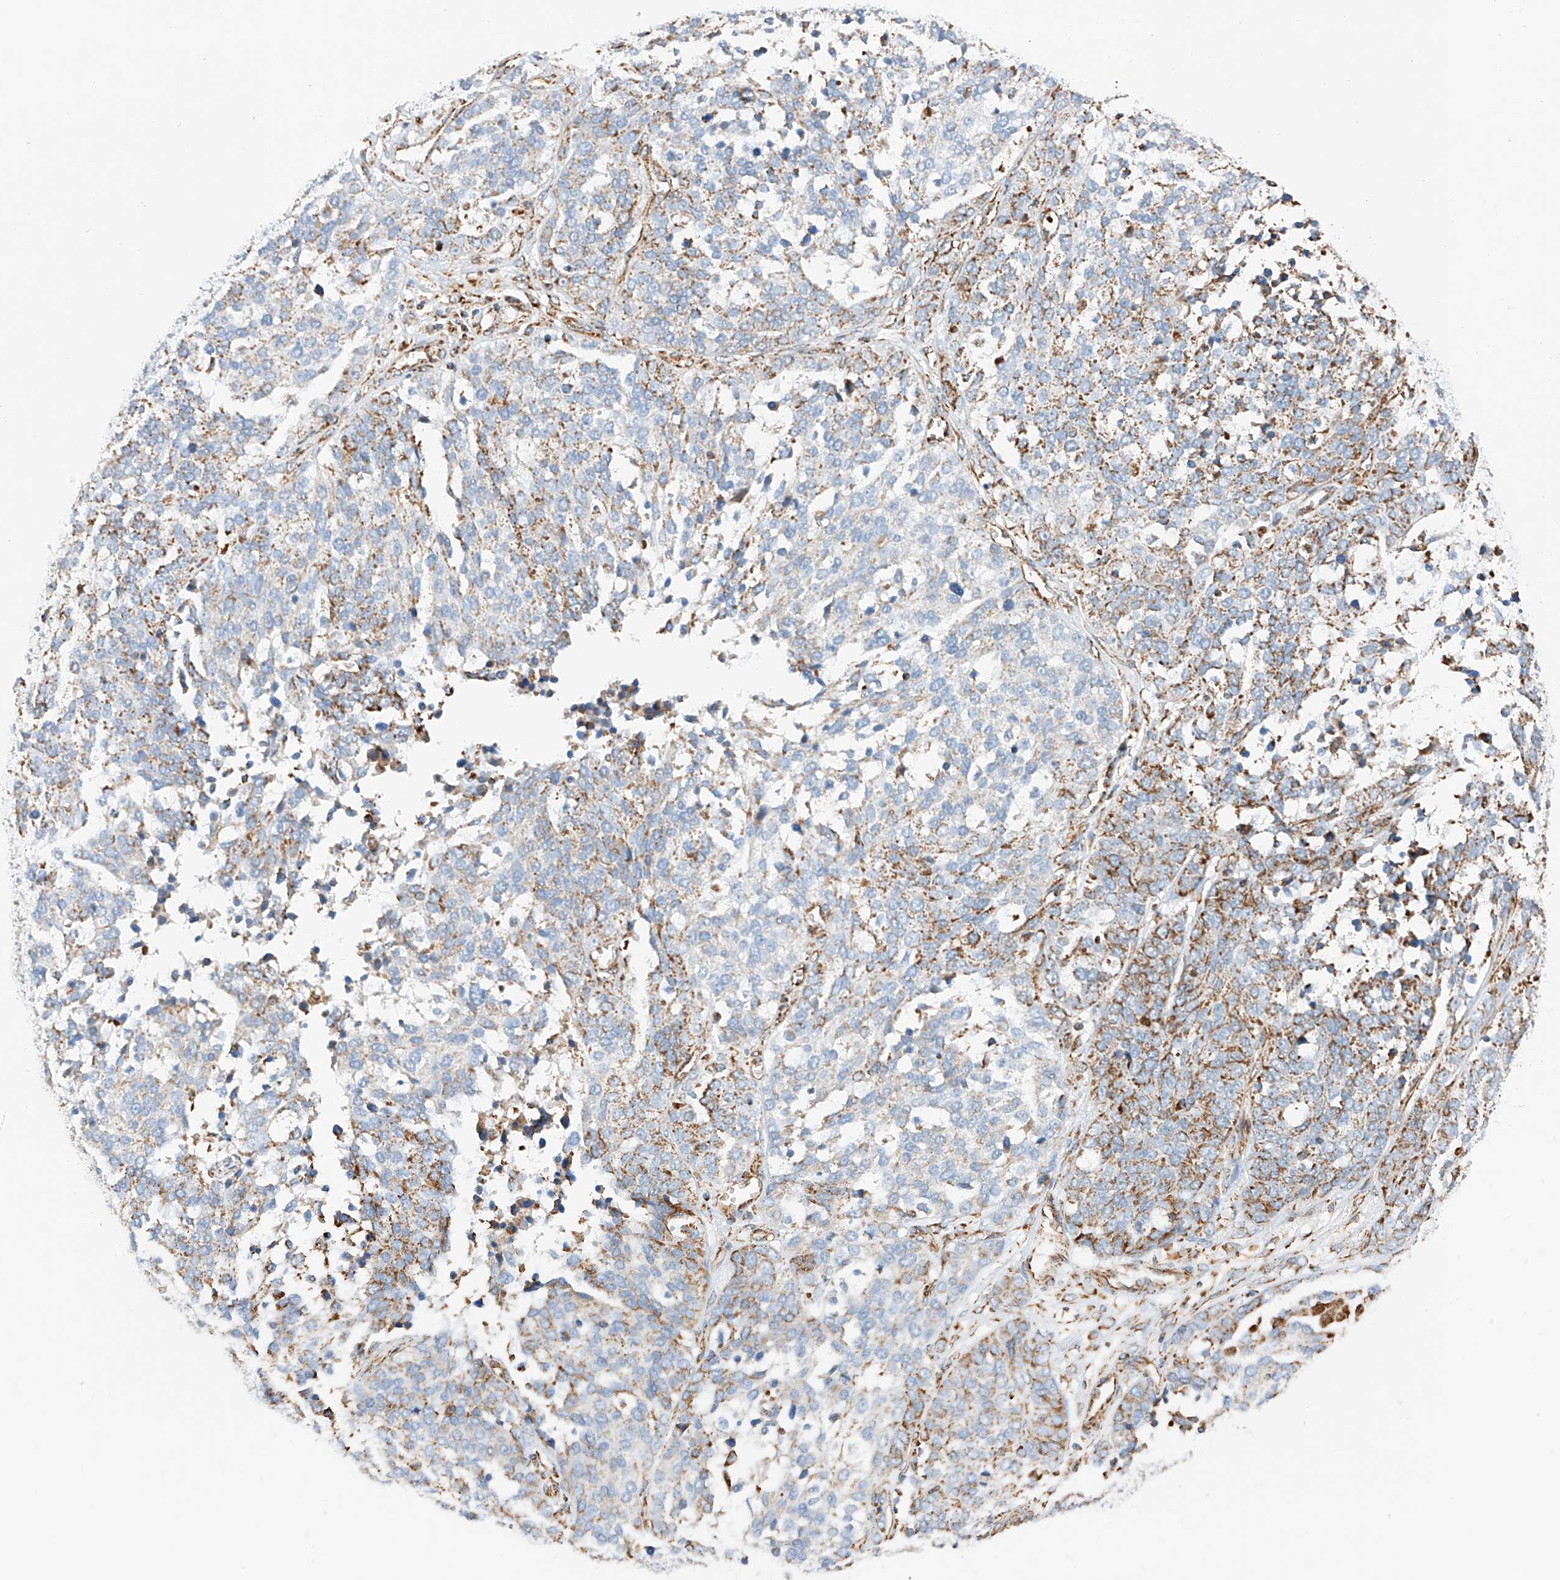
{"staining": {"intensity": "moderate", "quantity": "25%-75%", "location": "cytoplasmic/membranous"}, "tissue": "ovarian cancer", "cell_type": "Tumor cells", "image_type": "cancer", "snomed": [{"axis": "morphology", "description": "Cystadenocarcinoma, serous, NOS"}, {"axis": "topography", "description": "Ovary"}], "caption": "The micrograph exhibits a brown stain indicating the presence of a protein in the cytoplasmic/membranous of tumor cells in serous cystadenocarcinoma (ovarian).", "gene": "NDUFV3", "patient": {"sex": "female", "age": 44}}